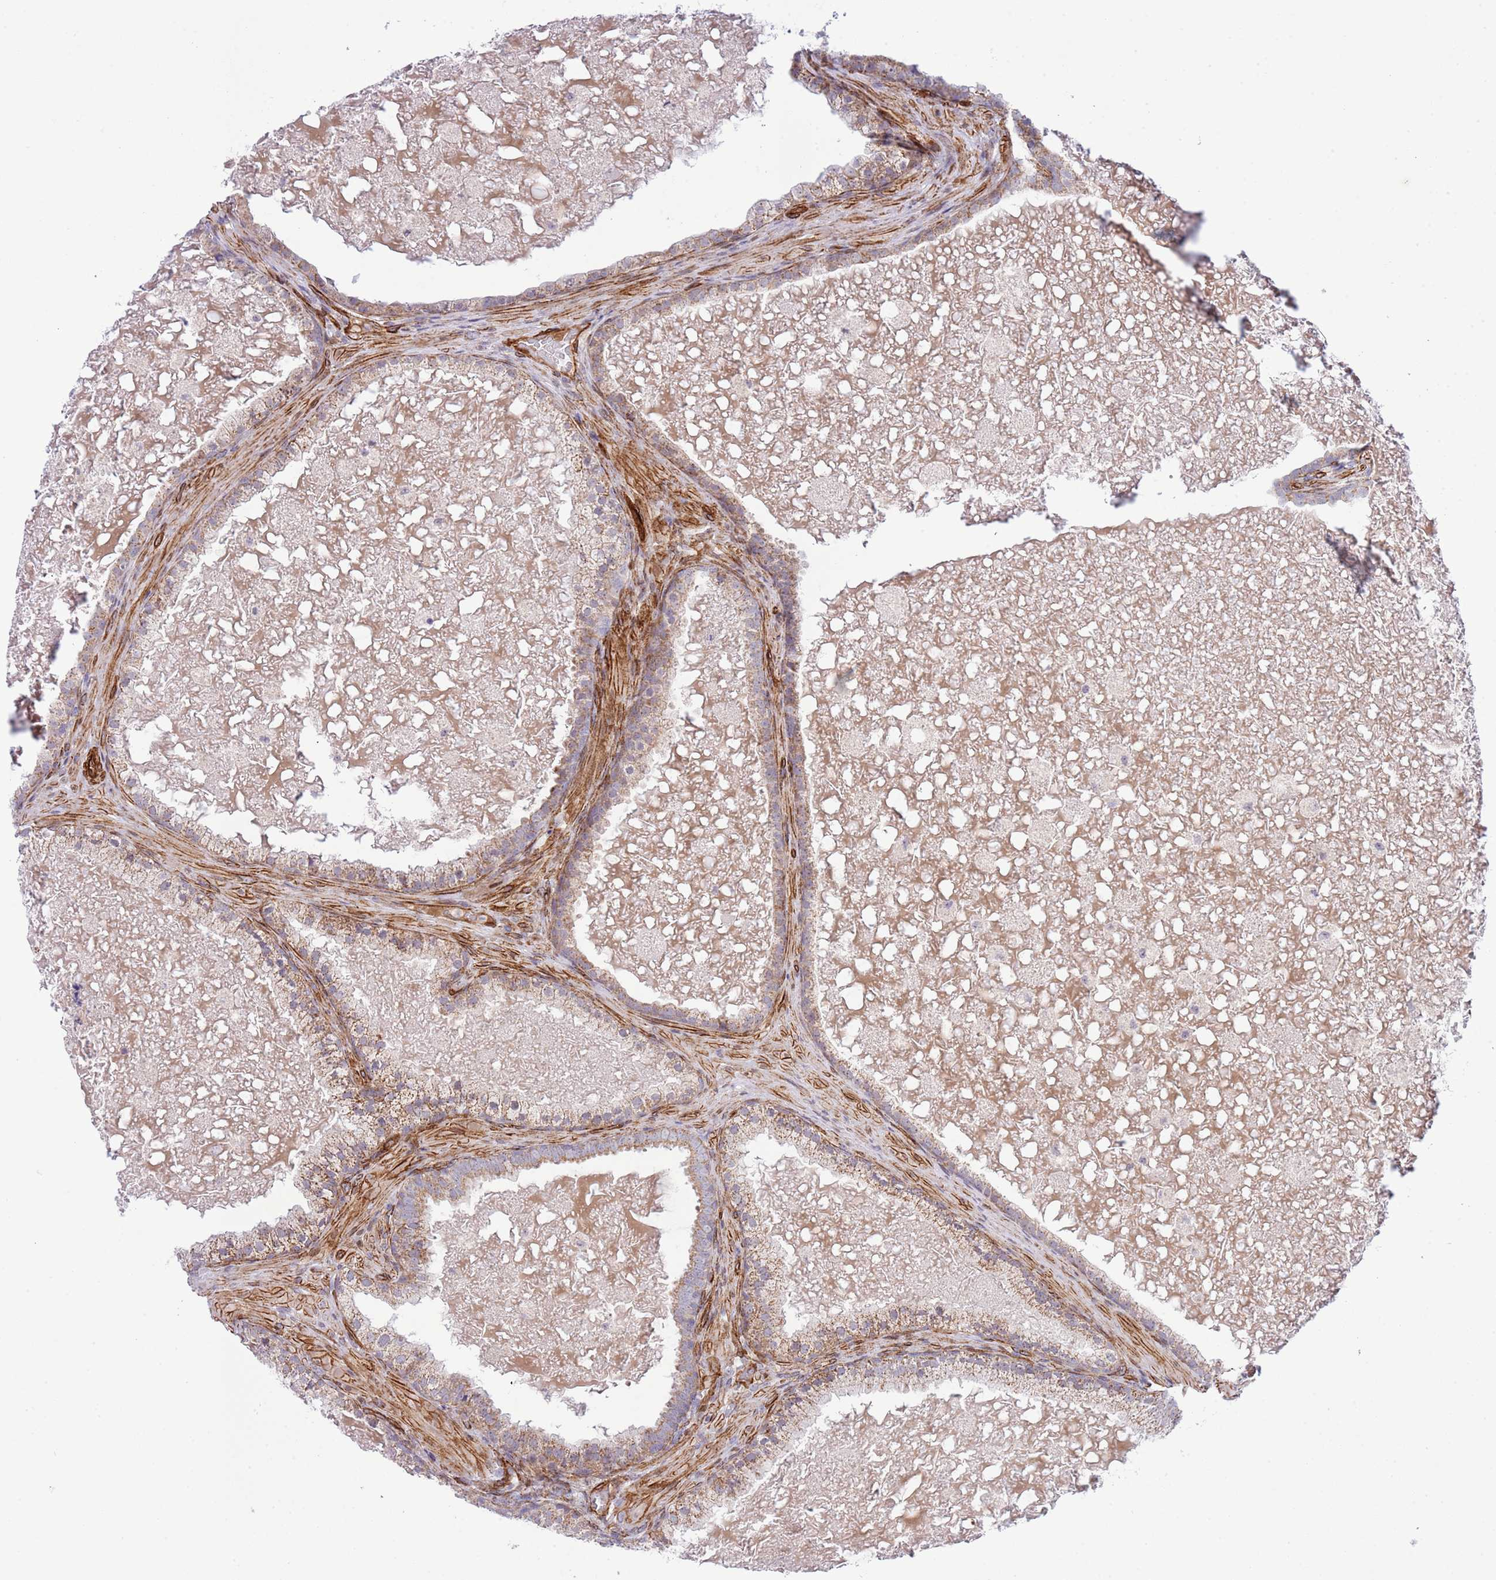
{"staining": {"intensity": "moderate", "quantity": ">75%", "location": "cytoplasmic/membranous"}, "tissue": "prostate cancer", "cell_type": "Tumor cells", "image_type": "cancer", "snomed": [{"axis": "morphology", "description": "Adenocarcinoma, High grade"}, {"axis": "topography", "description": "Prostate"}], "caption": "A micrograph of human adenocarcinoma (high-grade) (prostate) stained for a protein demonstrates moderate cytoplasmic/membranous brown staining in tumor cells.", "gene": "NEK3", "patient": {"sex": "male", "age": 55}}